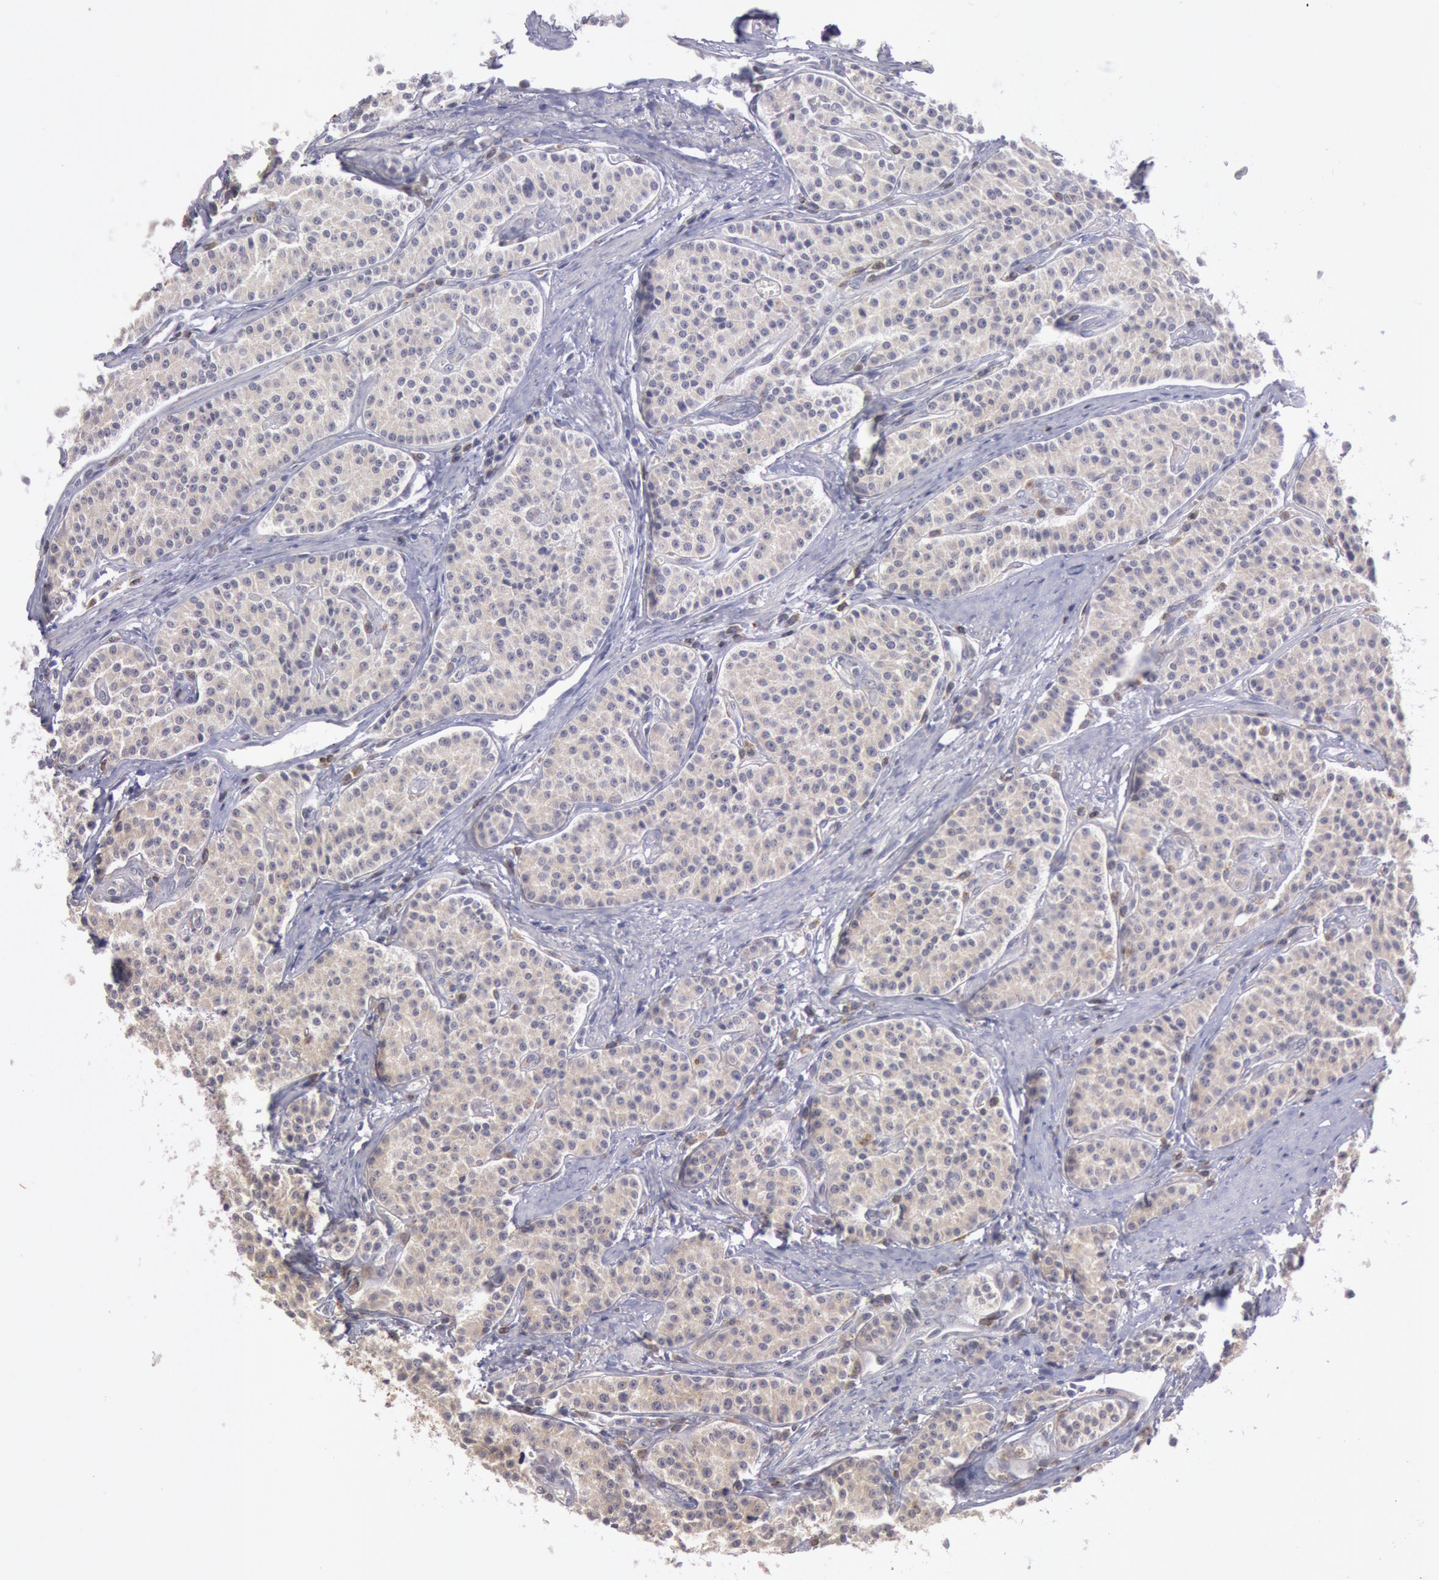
{"staining": {"intensity": "negative", "quantity": "none", "location": "none"}, "tissue": "carcinoid", "cell_type": "Tumor cells", "image_type": "cancer", "snomed": [{"axis": "morphology", "description": "Carcinoid, malignant, NOS"}, {"axis": "topography", "description": "Stomach"}], "caption": "IHC of carcinoid demonstrates no expression in tumor cells.", "gene": "PLA2G6", "patient": {"sex": "female", "age": 76}}